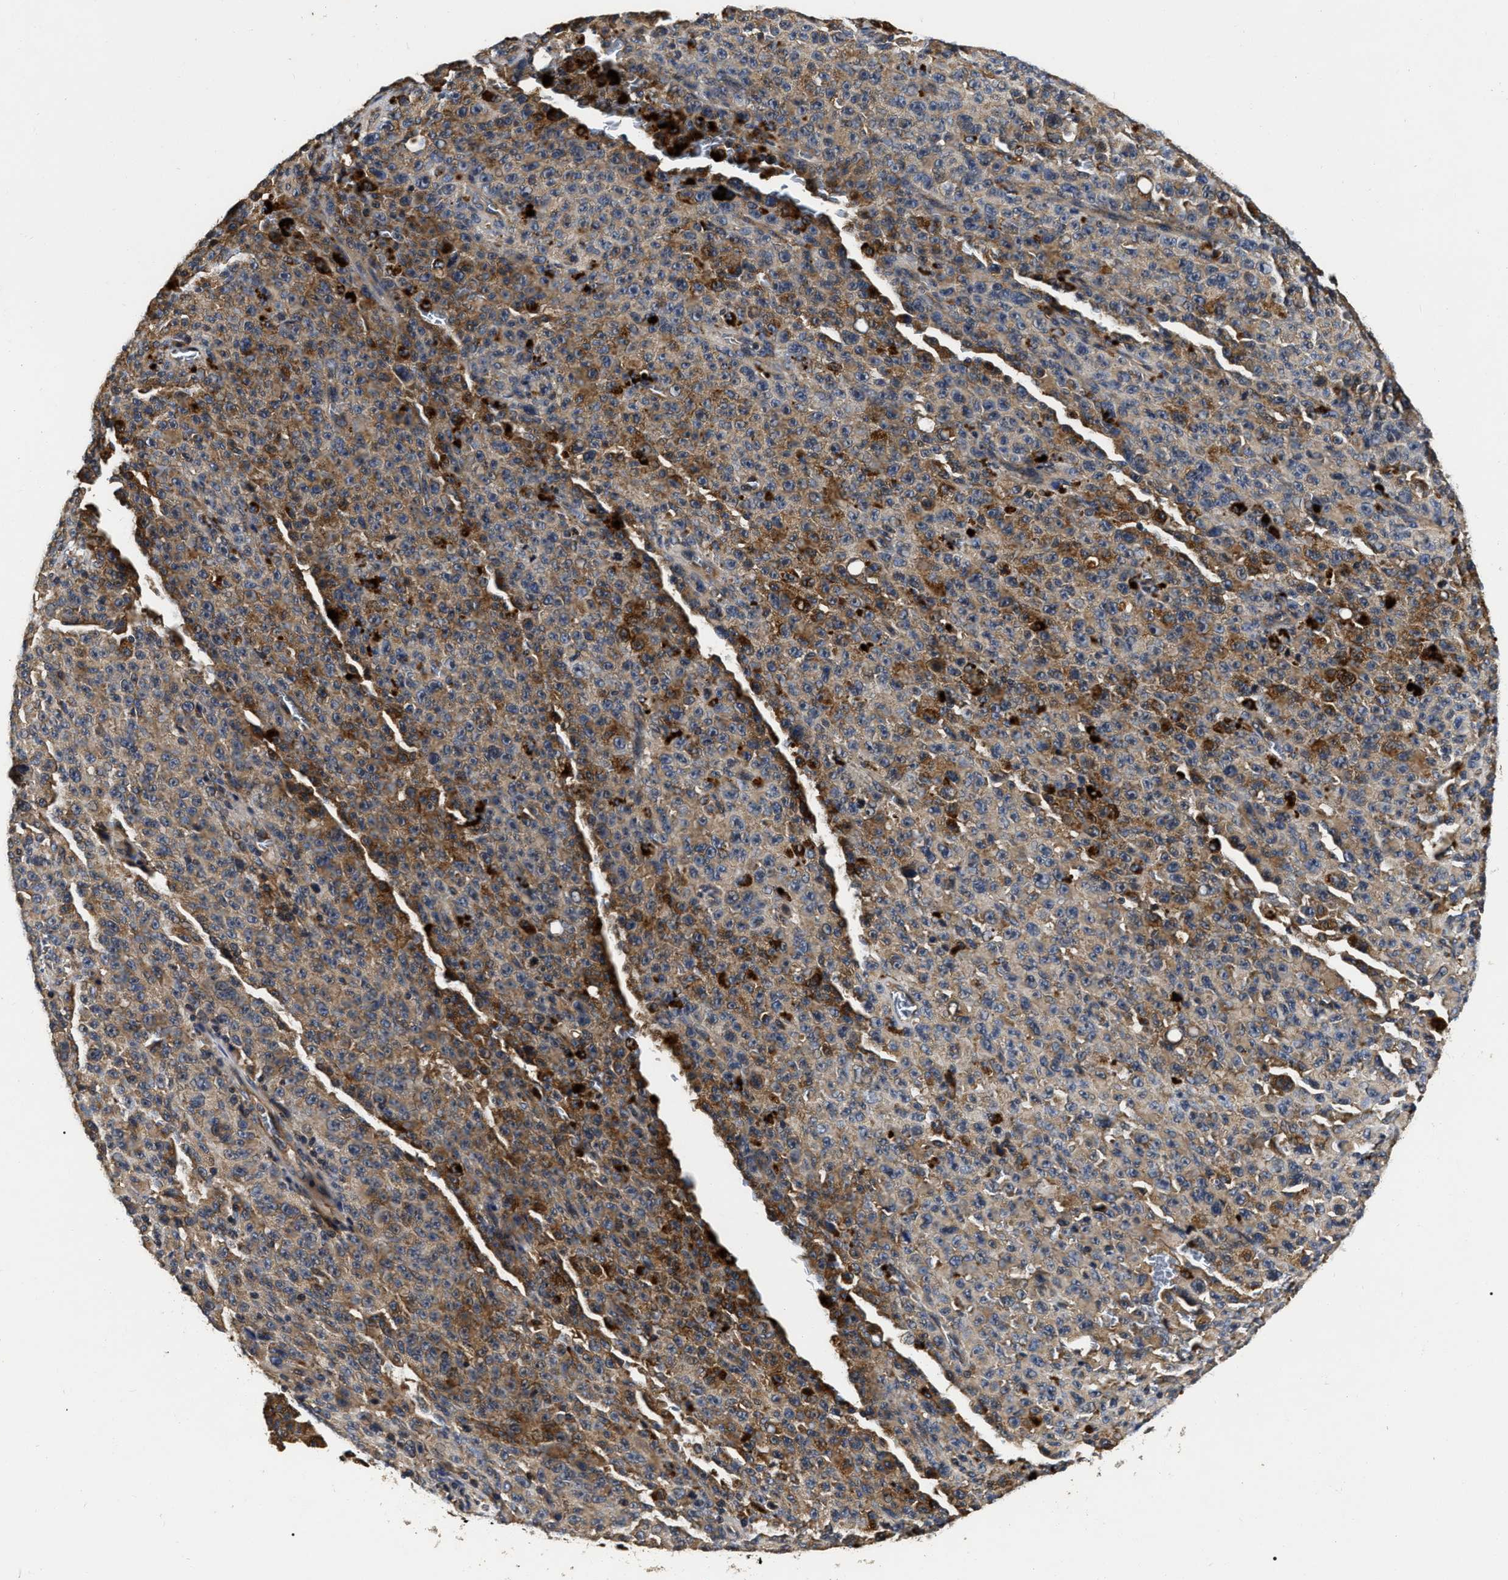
{"staining": {"intensity": "moderate", "quantity": "25%-75%", "location": "cytoplasmic/membranous"}, "tissue": "melanoma", "cell_type": "Tumor cells", "image_type": "cancer", "snomed": [{"axis": "morphology", "description": "Malignant melanoma, NOS"}, {"axis": "topography", "description": "Skin"}], "caption": "Immunohistochemistry photomicrograph of malignant melanoma stained for a protein (brown), which exhibits medium levels of moderate cytoplasmic/membranous expression in about 25%-75% of tumor cells.", "gene": "ABCG8", "patient": {"sex": "female", "age": 82}}